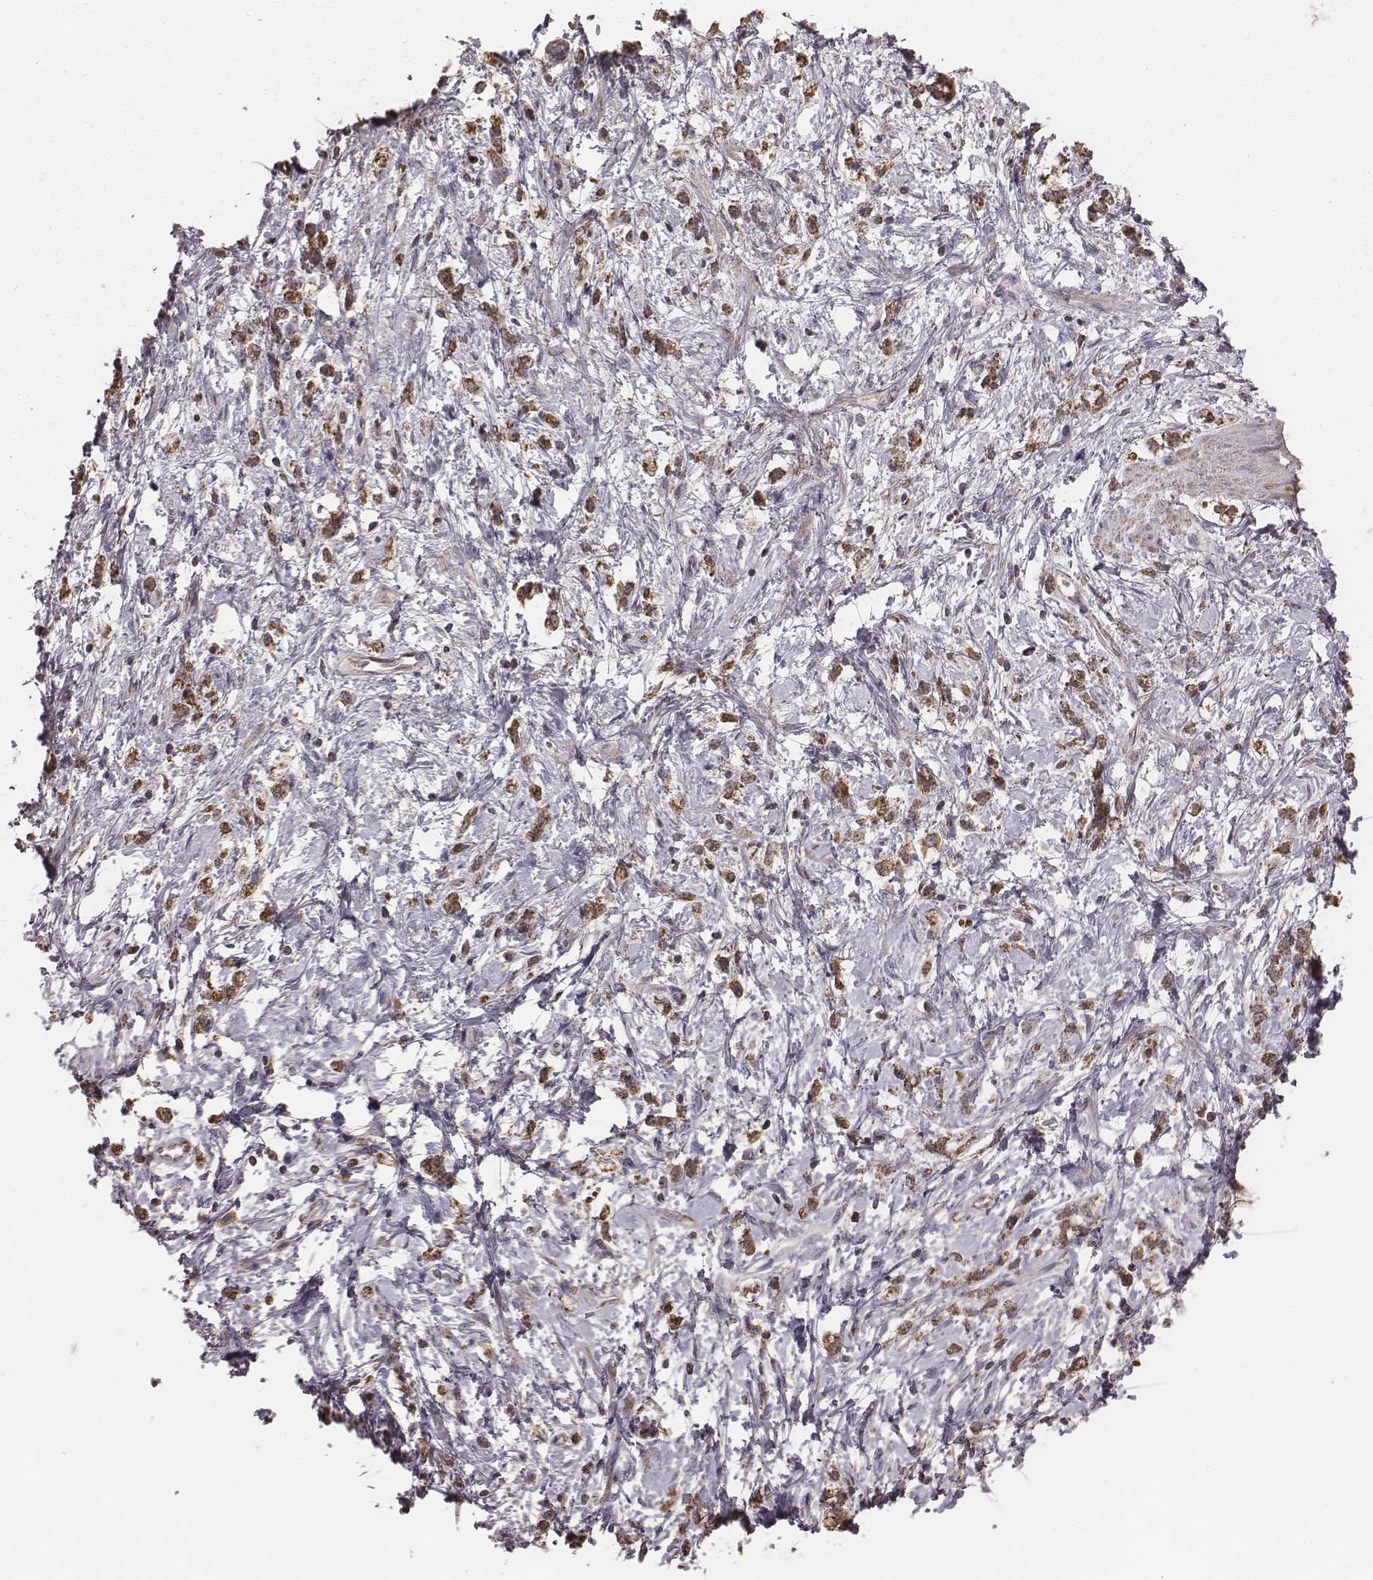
{"staining": {"intensity": "strong", "quantity": ">75%", "location": "cytoplasmic/membranous"}, "tissue": "stomach cancer", "cell_type": "Tumor cells", "image_type": "cancer", "snomed": [{"axis": "morphology", "description": "Adenocarcinoma, NOS"}, {"axis": "topography", "description": "Stomach"}], "caption": "The histopathology image shows immunohistochemical staining of stomach cancer. There is strong cytoplasmic/membranous positivity is seen in approximately >75% of tumor cells. (IHC, brightfield microscopy, high magnification).", "gene": "PDCD2L", "patient": {"sex": "female", "age": 60}}